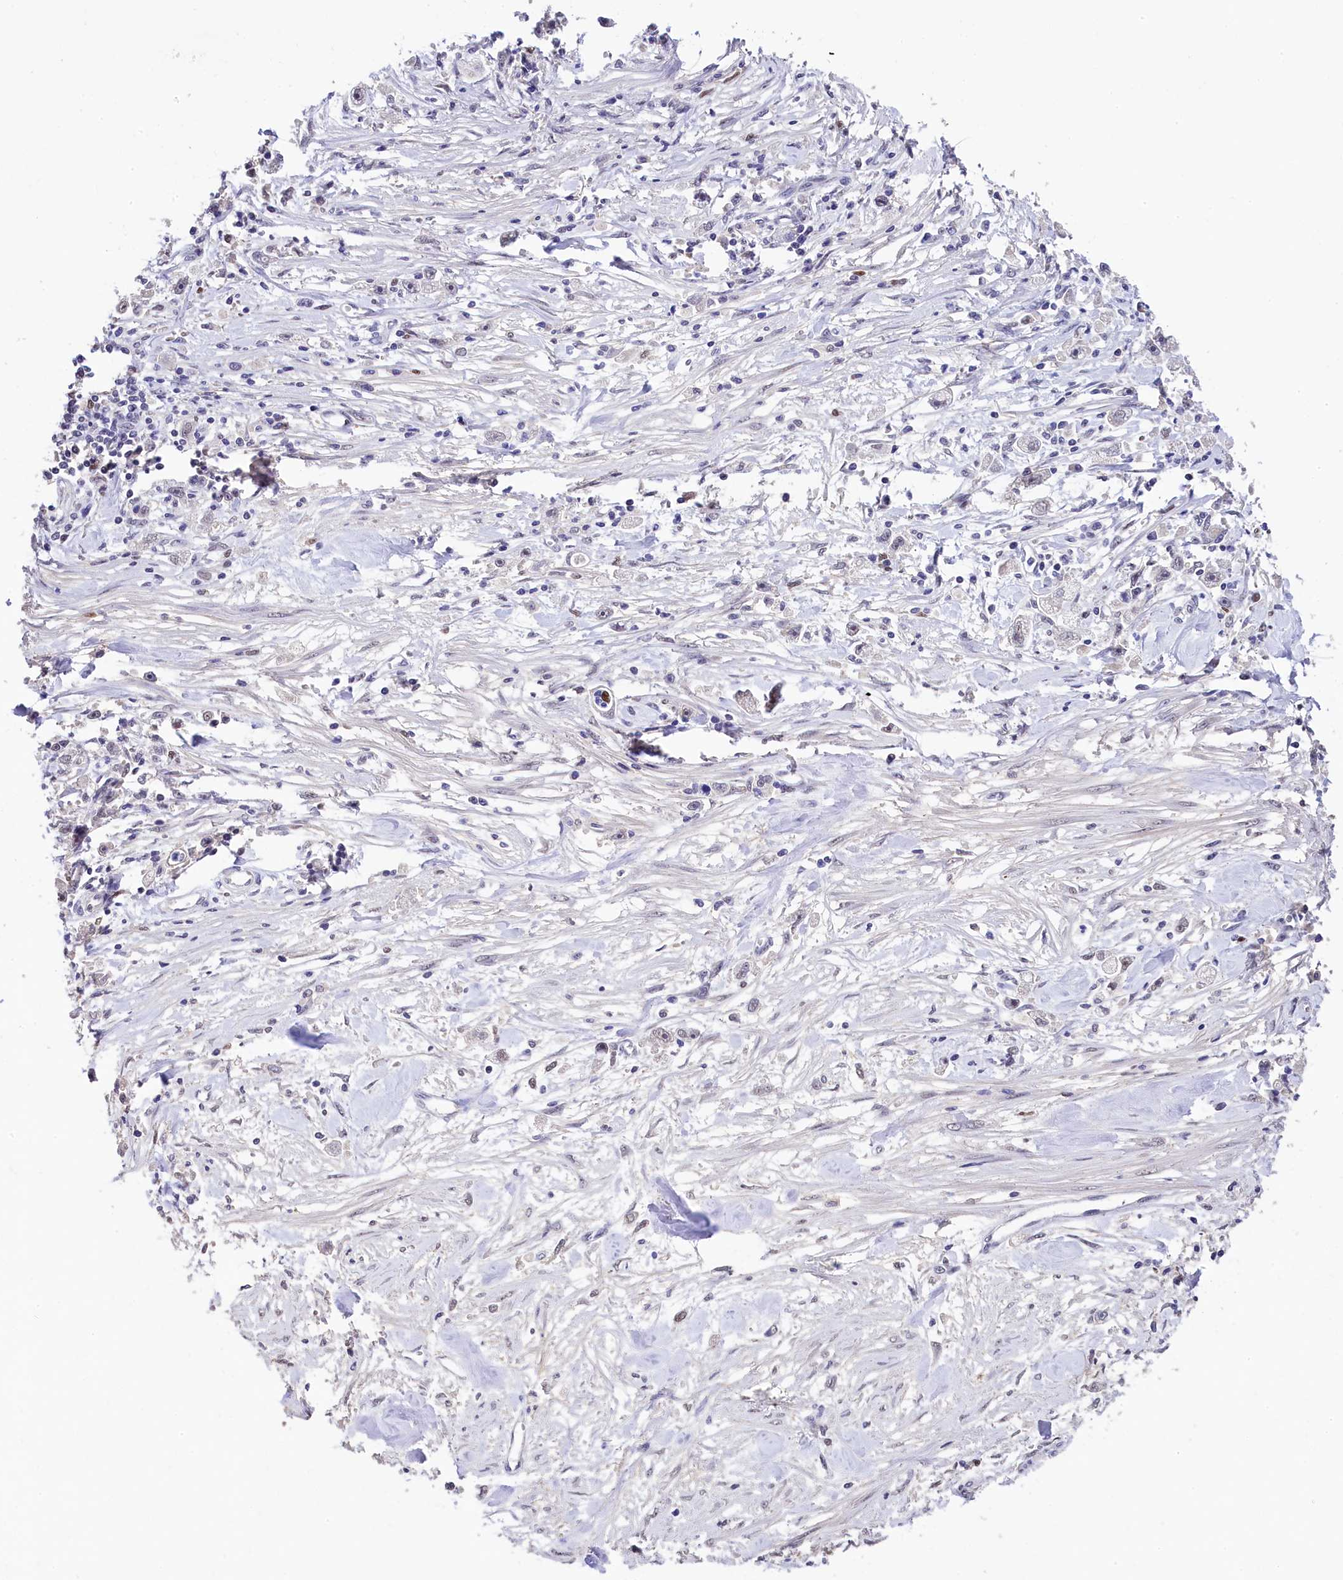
{"staining": {"intensity": "weak", "quantity": "<25%", "location": "nuclear"}, "tissue": "stomach cancer", "cell_type": "Tumor cells", "image_type": "cancer", "snomed": [{"axis": "morphology", "description": "Adenocarcinoma, NOS"}, {"axis": "topography", "description": "Stomach"}], "caption": "DAB (3,3'-diaminobenzidine) immunohistochemical staining of stomach cancer demonstrates no significant staining in tumor cells.", "gene": "HECTD4", "patient": {"sex": "female", "age": 59}}